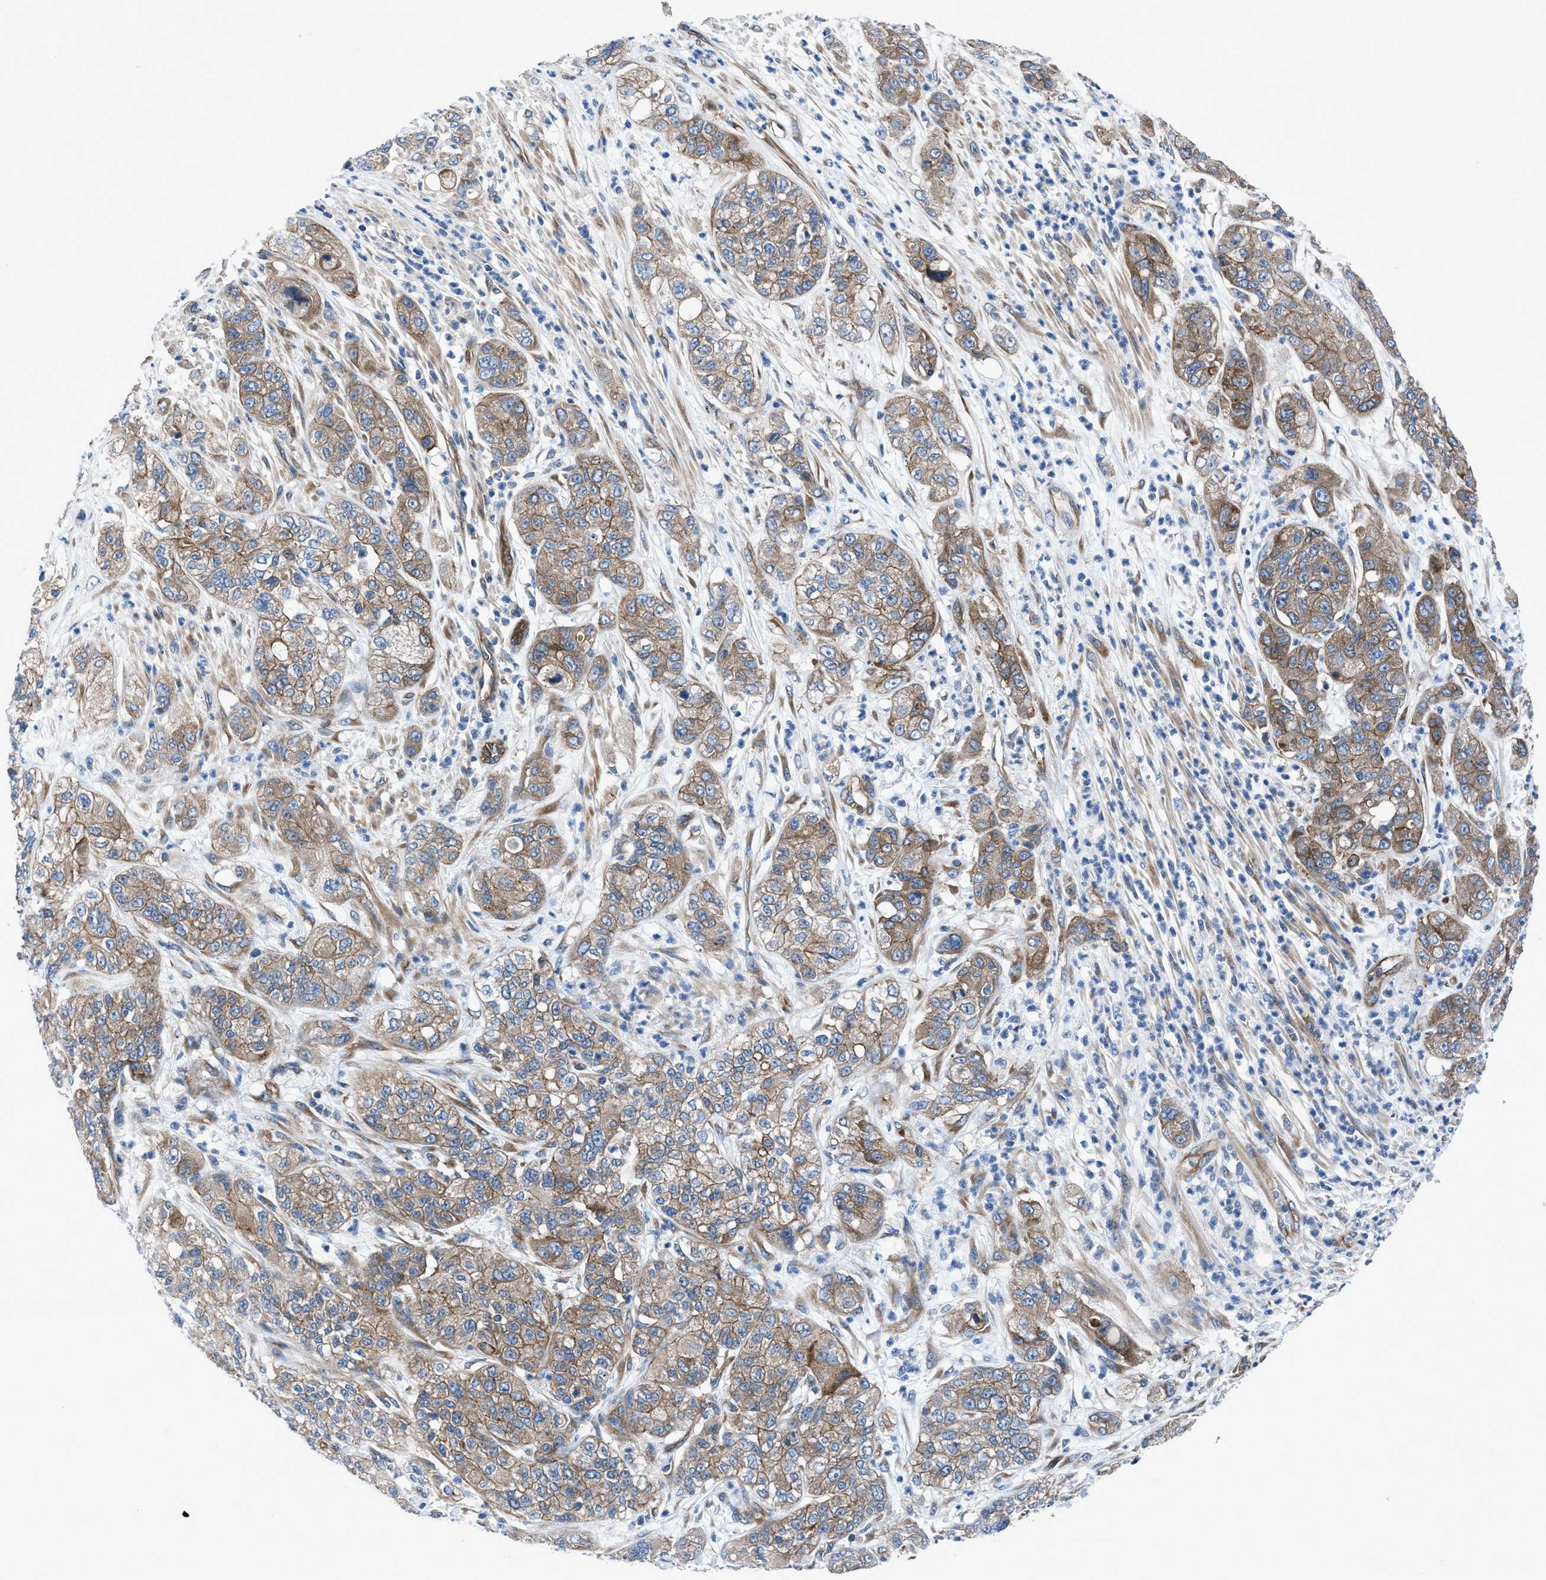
{"staining": {"intensity": "moderate", "quantity": ">75%", "location": "cytoplasmic/membranous"}, "tissue": "pancreatic cancer", "cell_type": "Tumor cells", "image_type": "cancer", "snomed": [{"axis": "morphology", "description": "Adenocarcinoma, NOS"}, {"axis": "topography", "description": "Pancreas"}], "caption": "High-magnification brightfield microscopy of pancreatic cancer (adenocarcinoma) stained with DAB (brown) and counterstained with hematoxylin (blue). tumor cells exhibit moderate cytoplasmic/membranous expression is appreciated in about>75% of cells.", "gene": "TRIP4", "patient": {"sex": "female", "age": 78}}